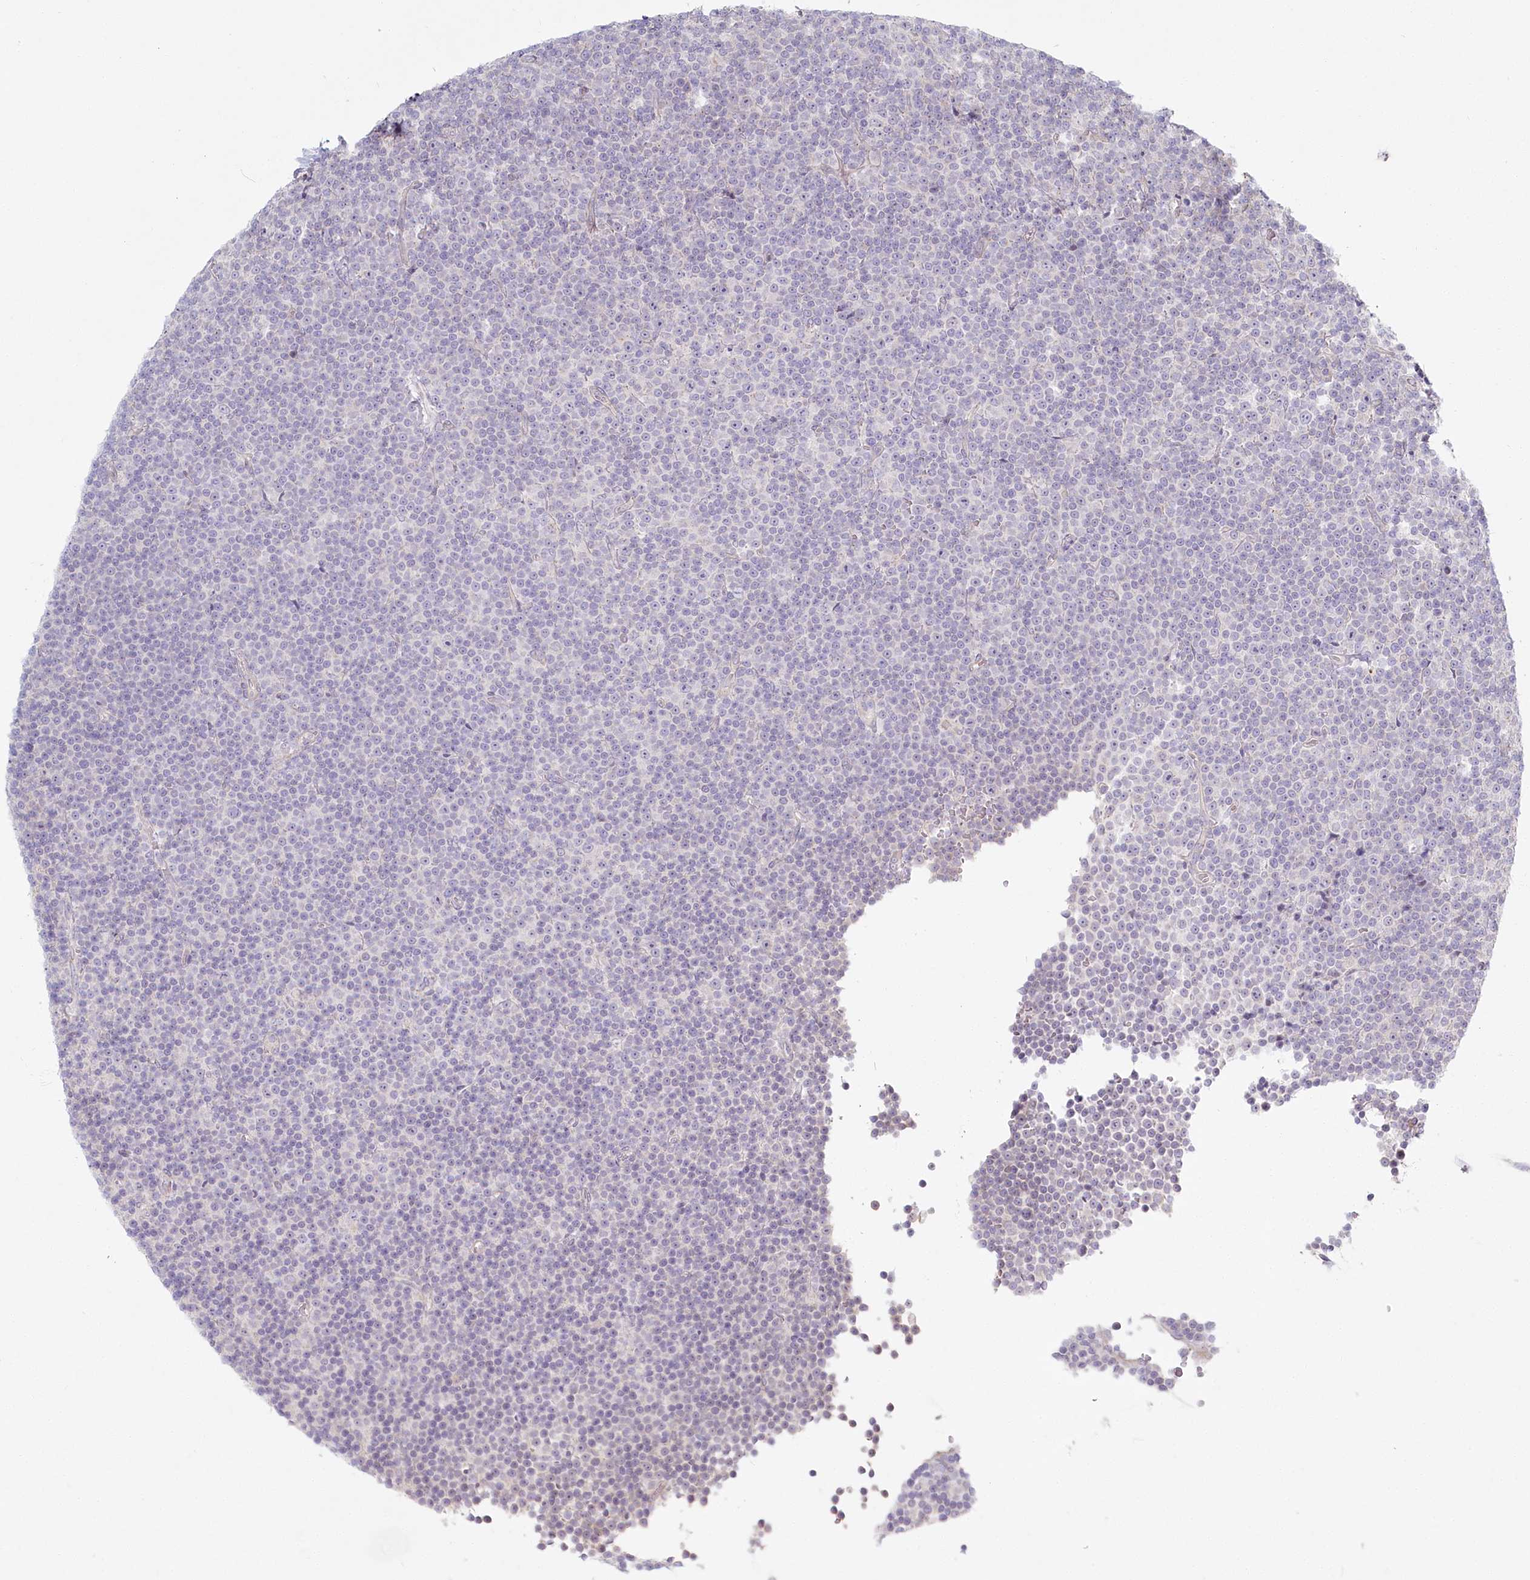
{"staining": {"intensity": "negative", "quantity": "none", "location": "none"}, "tissue": "lymphoma", "cell_type": "Tumor cells", "image_type": "cancer", "snomed": [{"axis": "morphology", "description": "Malignant lymphoma, non-Hodgkin's type, Low grade"}, {"axis": "topography", "description": "Lymph node"}], "caption": "Image shows no significant protein expression in tumor cells of malignant lymphoma, non-Hodgkin's type (low-grade).", "gene": "SPINK13", "patient": {"sex": "female", "age": 67}}